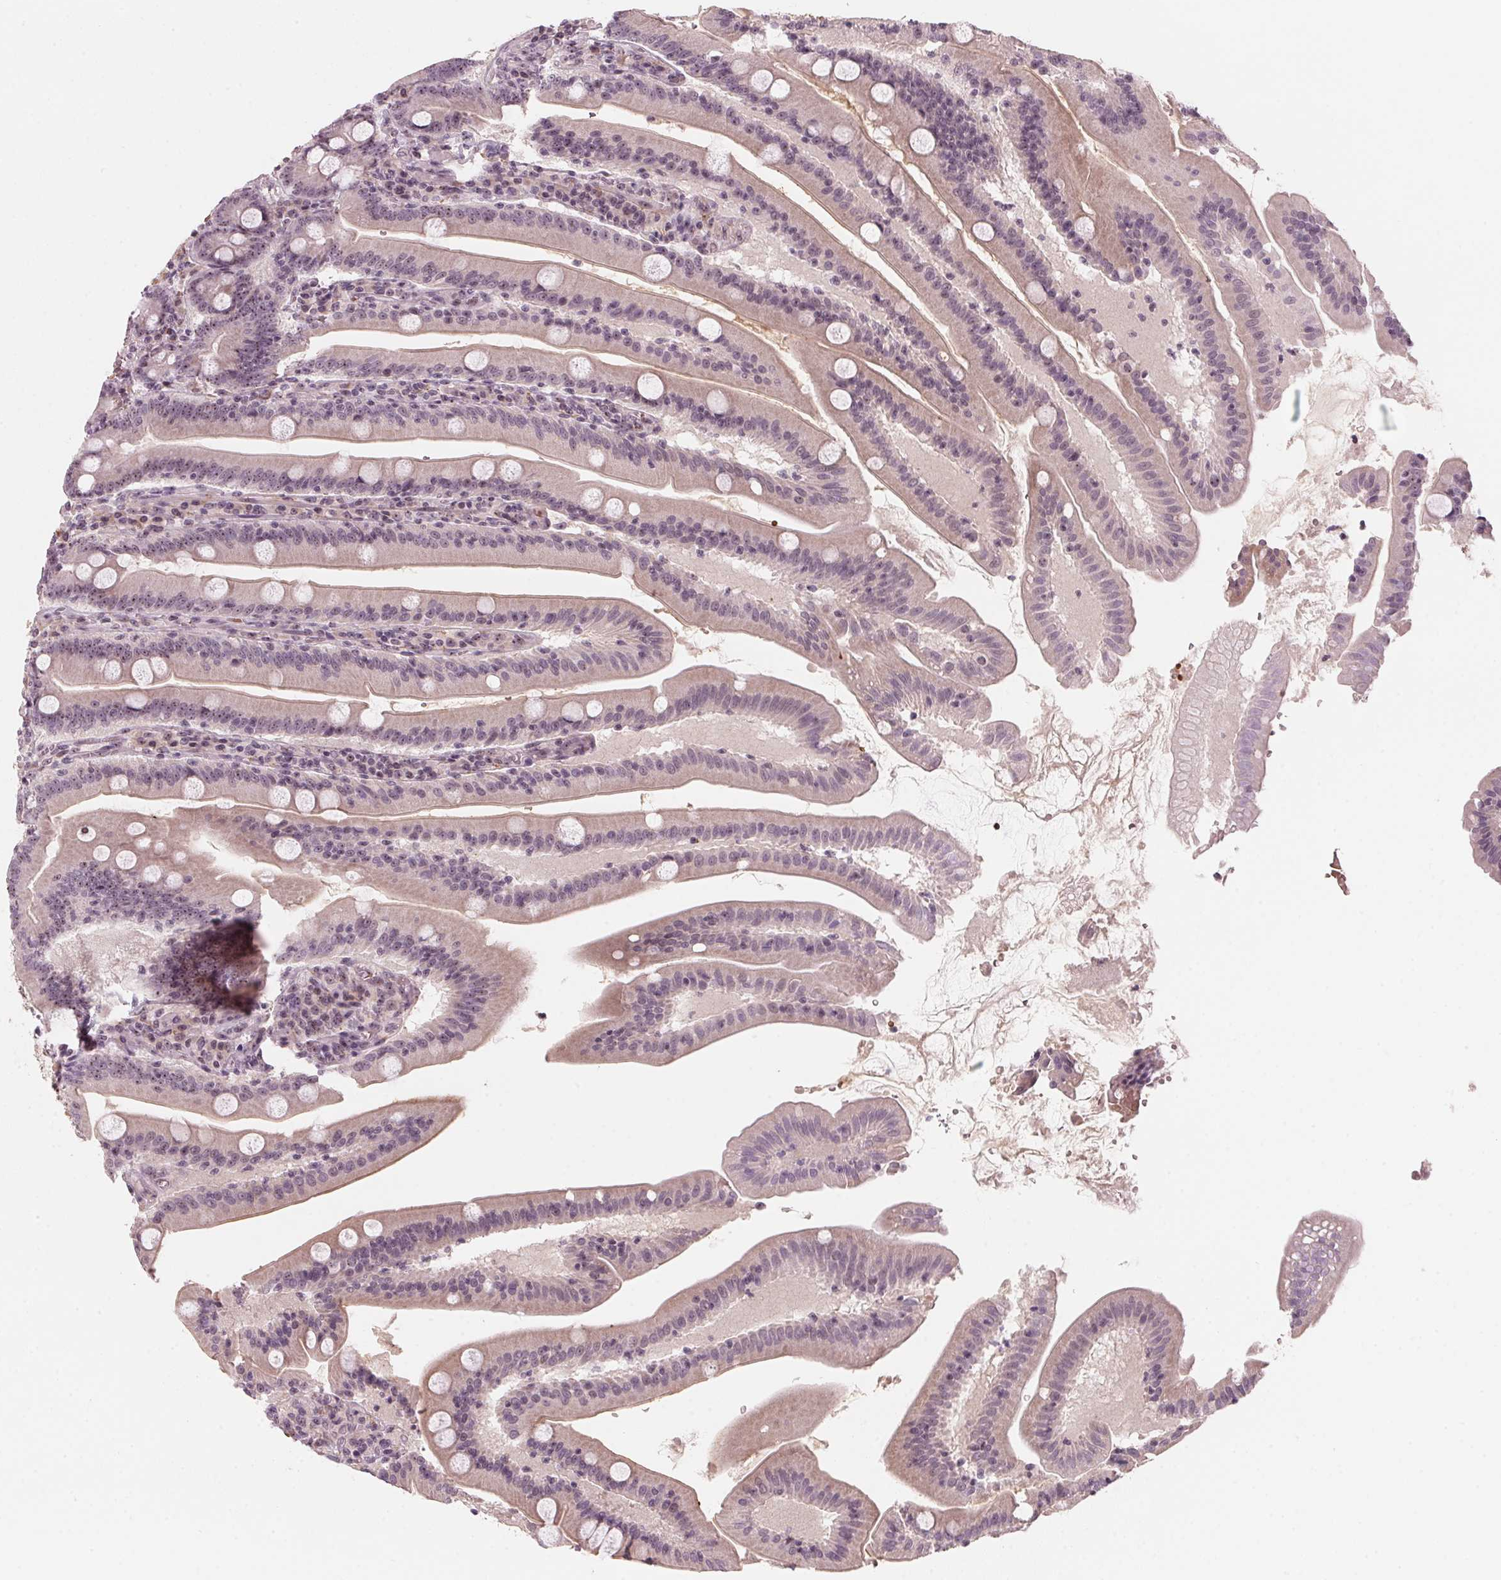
{"staining": {"intensity": "weak", "quantity": "25%-75%", "location": "cytoplasmic/membranous,nuclear"}, "tissue": "small intestine", "cell_type": "Glandular cells", "image_type": "normal", "snomed": [{"axis": "morphology", "description": "Normal tissue, NOS"}, {"axis": "topography", "description": "Small intestine"}], "caption": "Small intestine stained for a protein (brown) exhibits weak cytoplasmic/membranous,nuclear positive staining in about 25%-75% of glandular cells.", "gene": "DNTTIP2", "patient": {"sex": "male", "age": 37}}